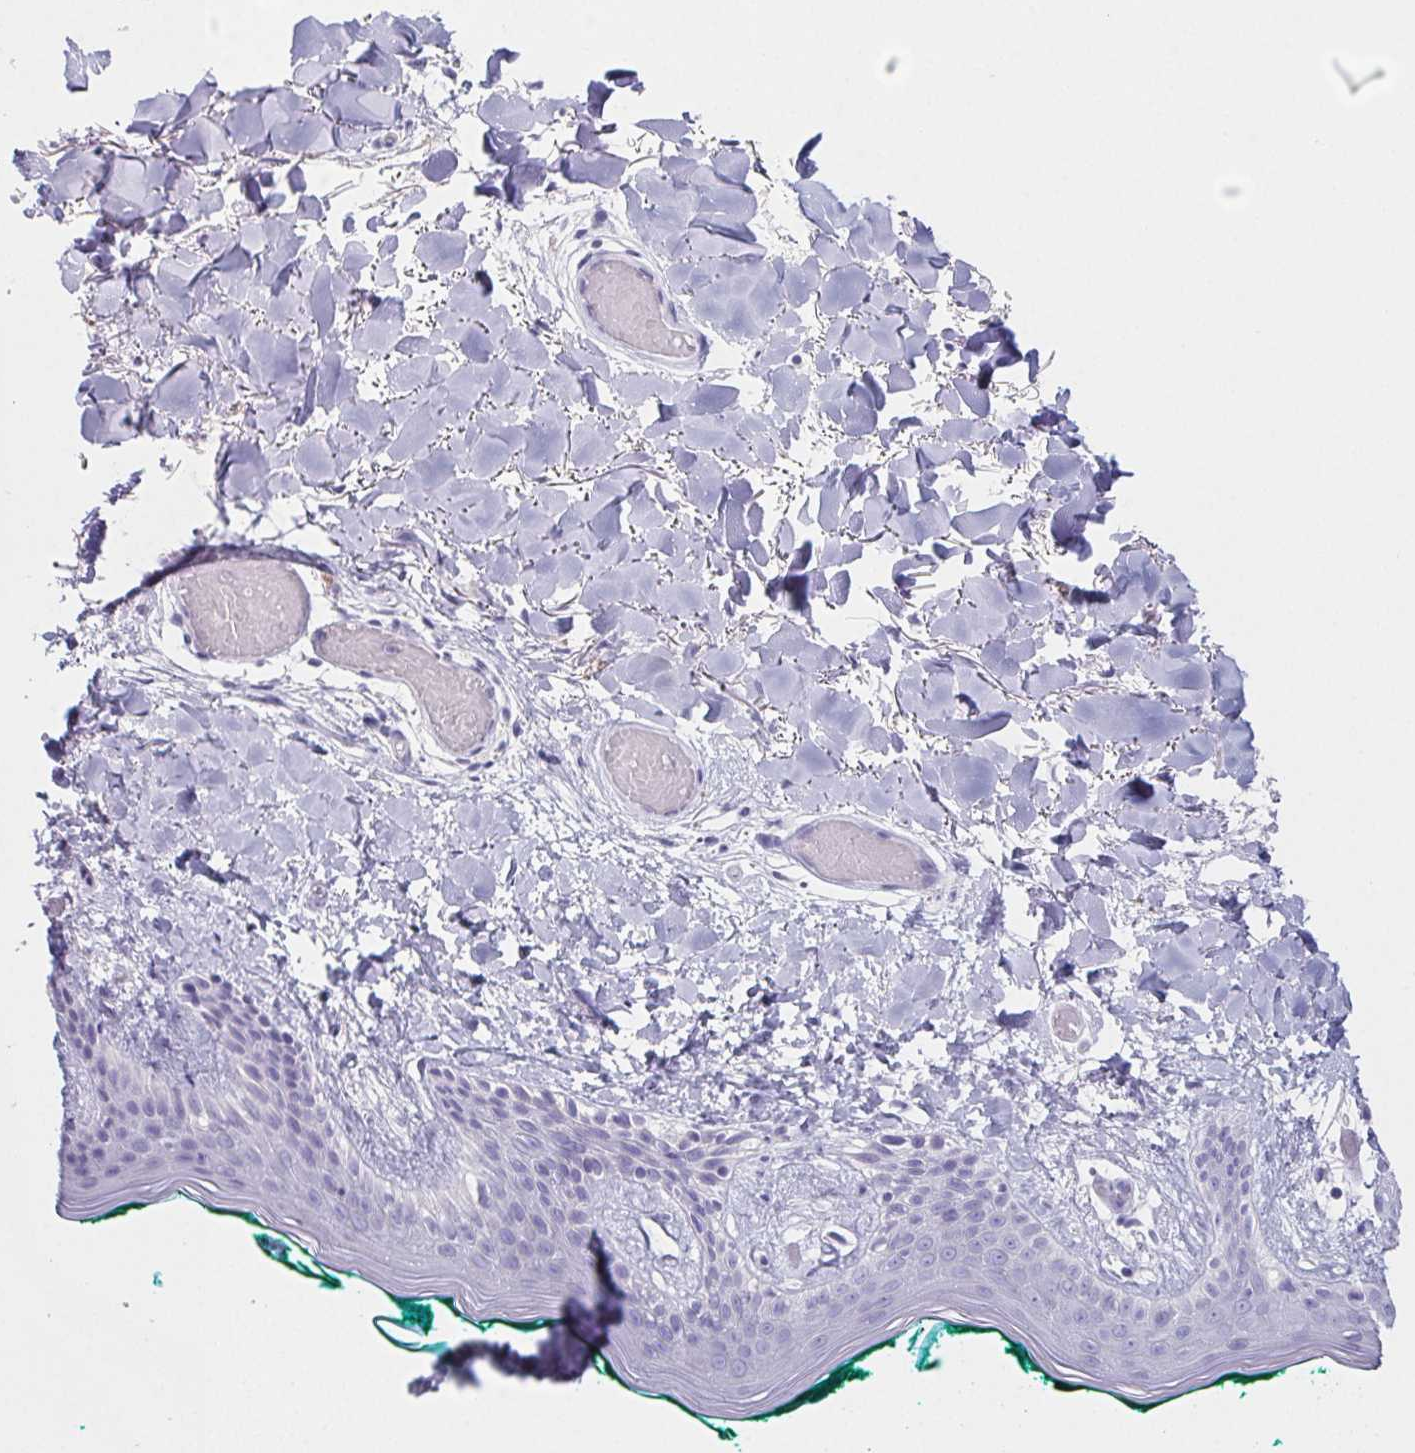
{"staining": {"intensity": "negative", "quantity": "none", "location": "none"}, "tissue": "skin", "cell_type": "Fibroblasts", "image_type": "normal", "snomed": [{"axis": "morphology", "description": "Normal tissue, NOS"}, {"axis": "topography", "description": "Skin"}], "caption": "Immunohistochemistry (IHC) photomicrograph of normal skin stained for a protein (brown), which exhibits no positivity in fibroblasts. Brightfield microscopy of IHC stained with DAB (brown) and hematoxylin (blue), captured at high magnification.", "gene": "HDGFL1", "patient": {"sex": "female", "age": 34}}